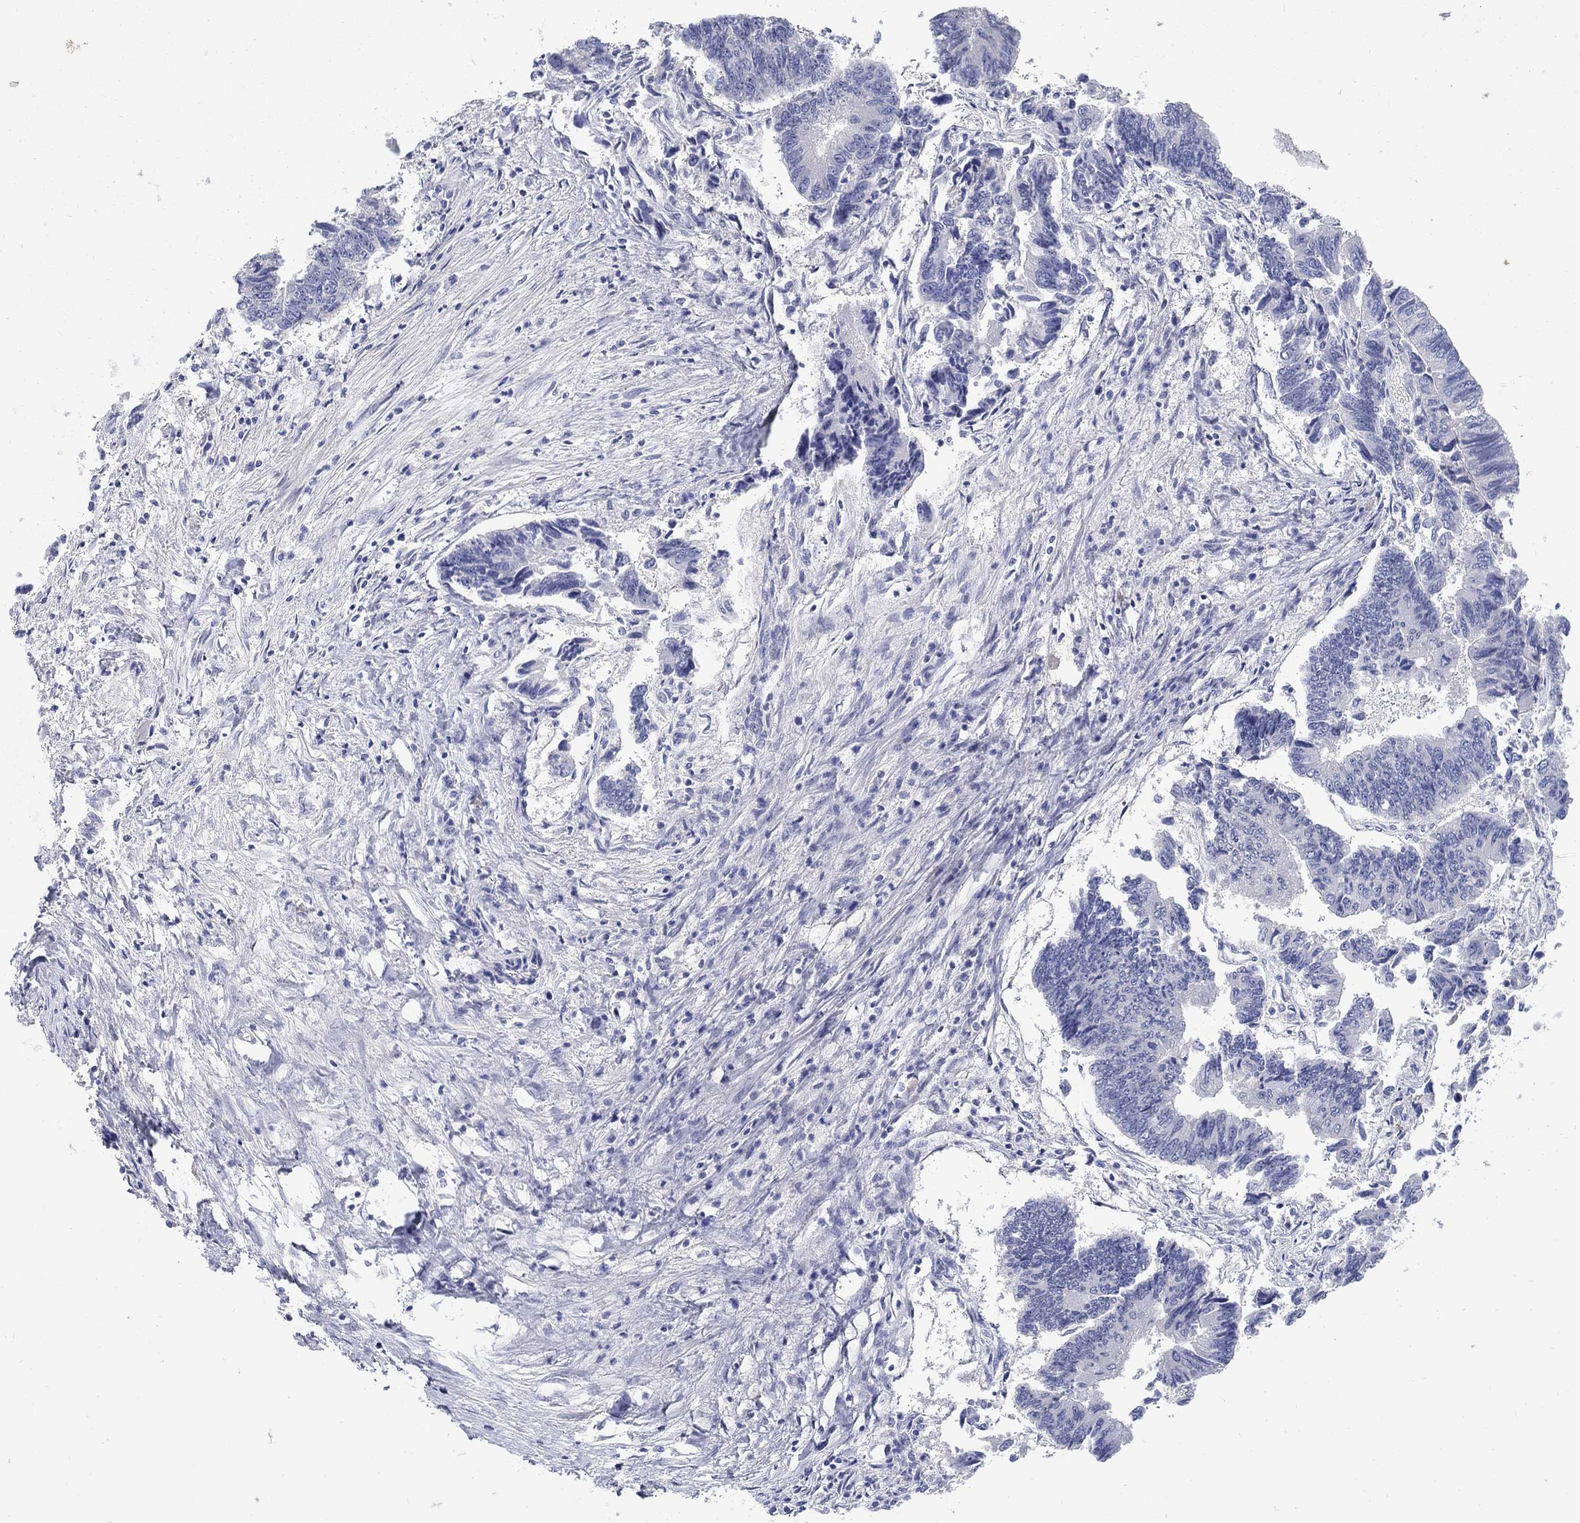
{"staining": {"intensity": "negative", "quantity": "none", "location": "none"}, "tissue": "colorectal cancer", "cell_type": "Tumor cells", "image_type": "cancer", "snomed": [{"axis": "morphology", "description": "Adenocarcinoma, NOS"}, {"axis": "topography", "description": "Colon"}], "caption": "Tumor cells are negative for protein expression in human adenocarcinoma (colorectal).", "gene": "HMX2", "patient": {"sex": "female", "age": 65}}